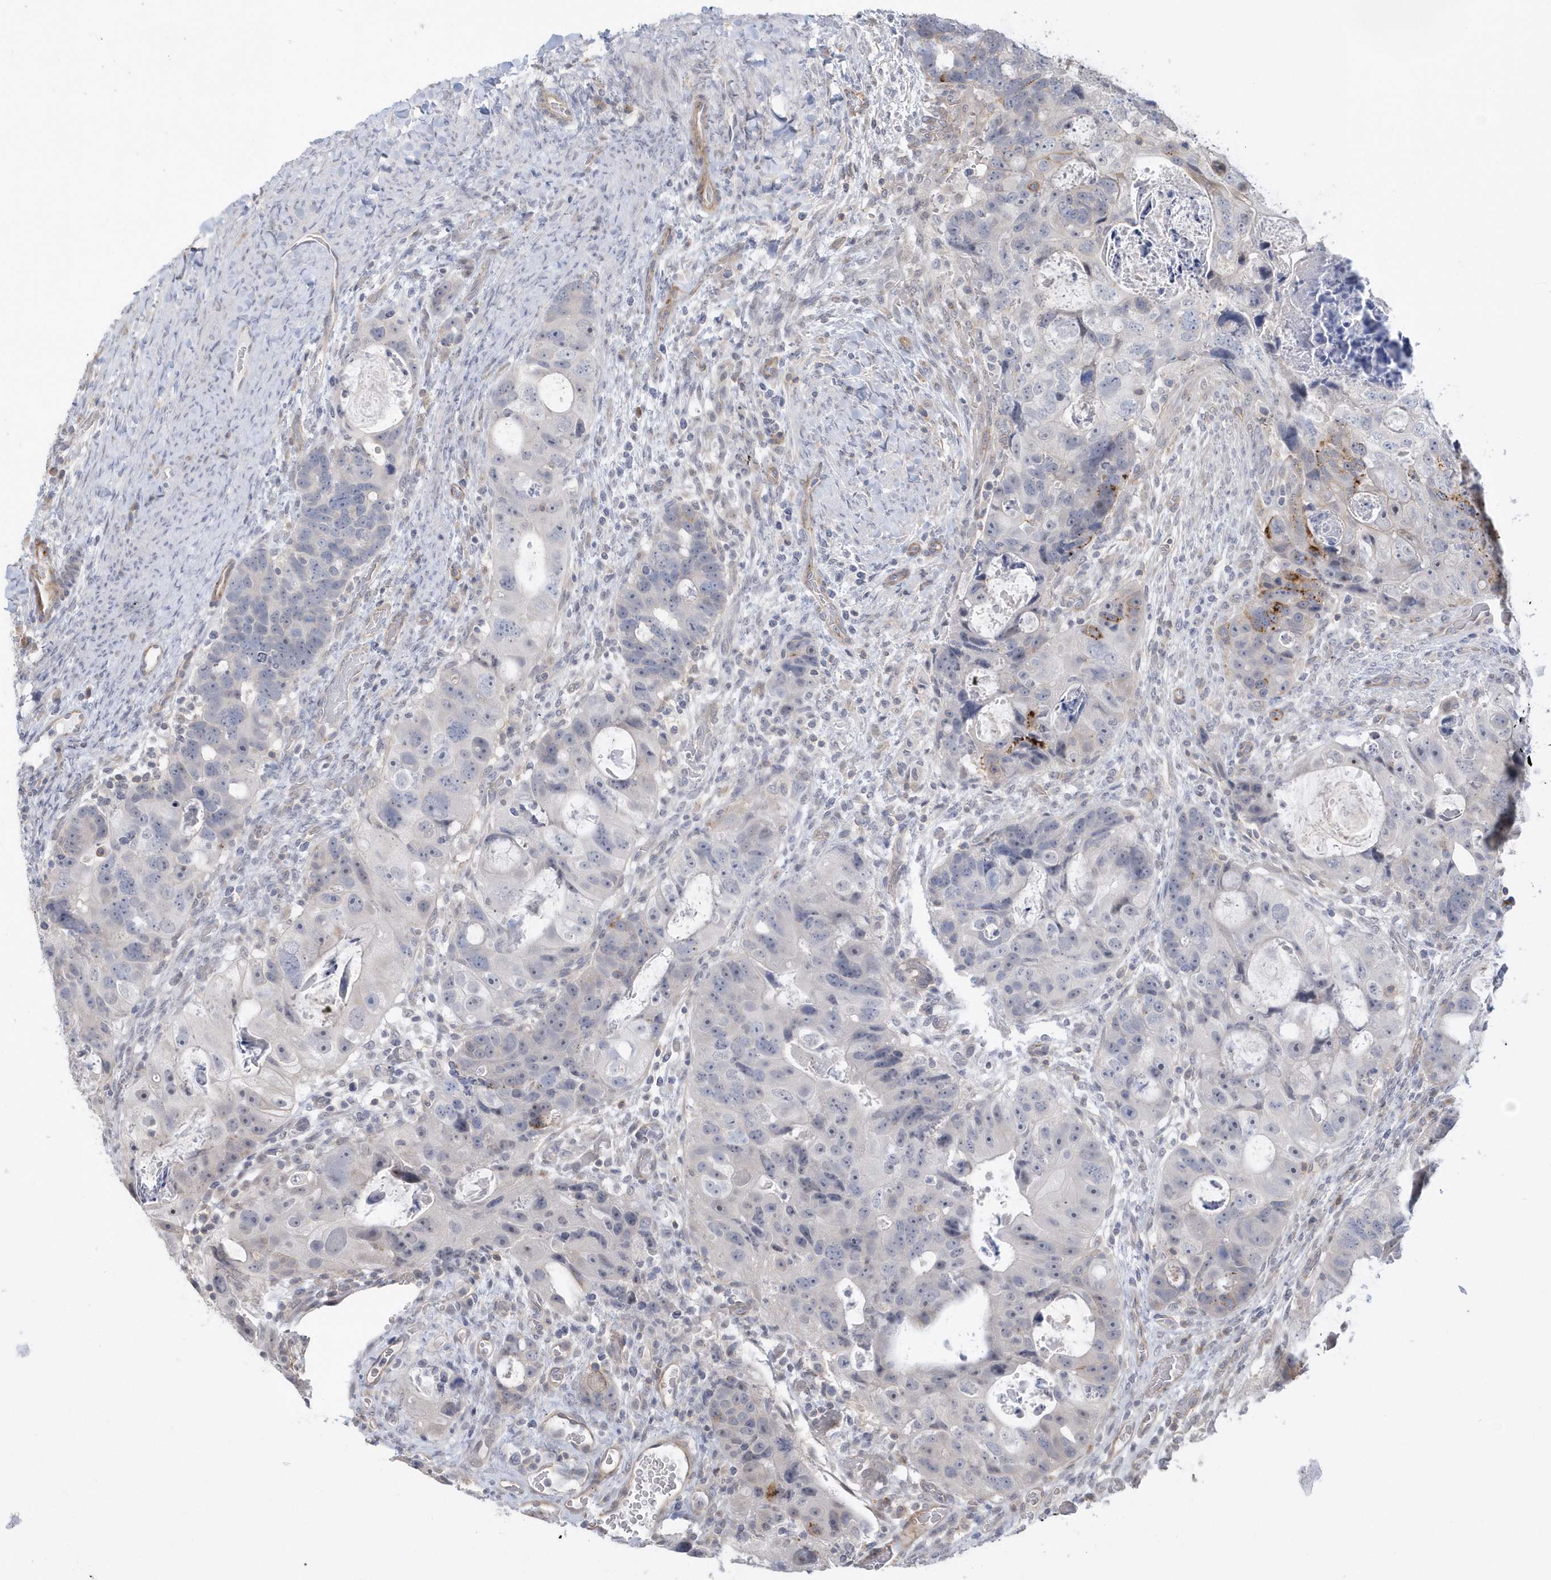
{"staining": {"intensity": "moderate", "quantity": "<25%", "location": "cytoplasmic/membranous"}, "tissue": "colorectal cancer", "cell_type": "Tumor cells", "image_type": "cancer", "snomed": [{"axis": "morphology", "description": "Adenocarcinoma, NOS"}, {"axis": "topography", "description": "Rectum"}], "caption": "Immunohistochemical staining of human colorectal adenocarcinoma shows low levels of moderate cytoplasmic/membranous staining in approximately <25% of tumor cells.", "gene": "CRIP3", "patient": {"sex": "male", "age": 59}}